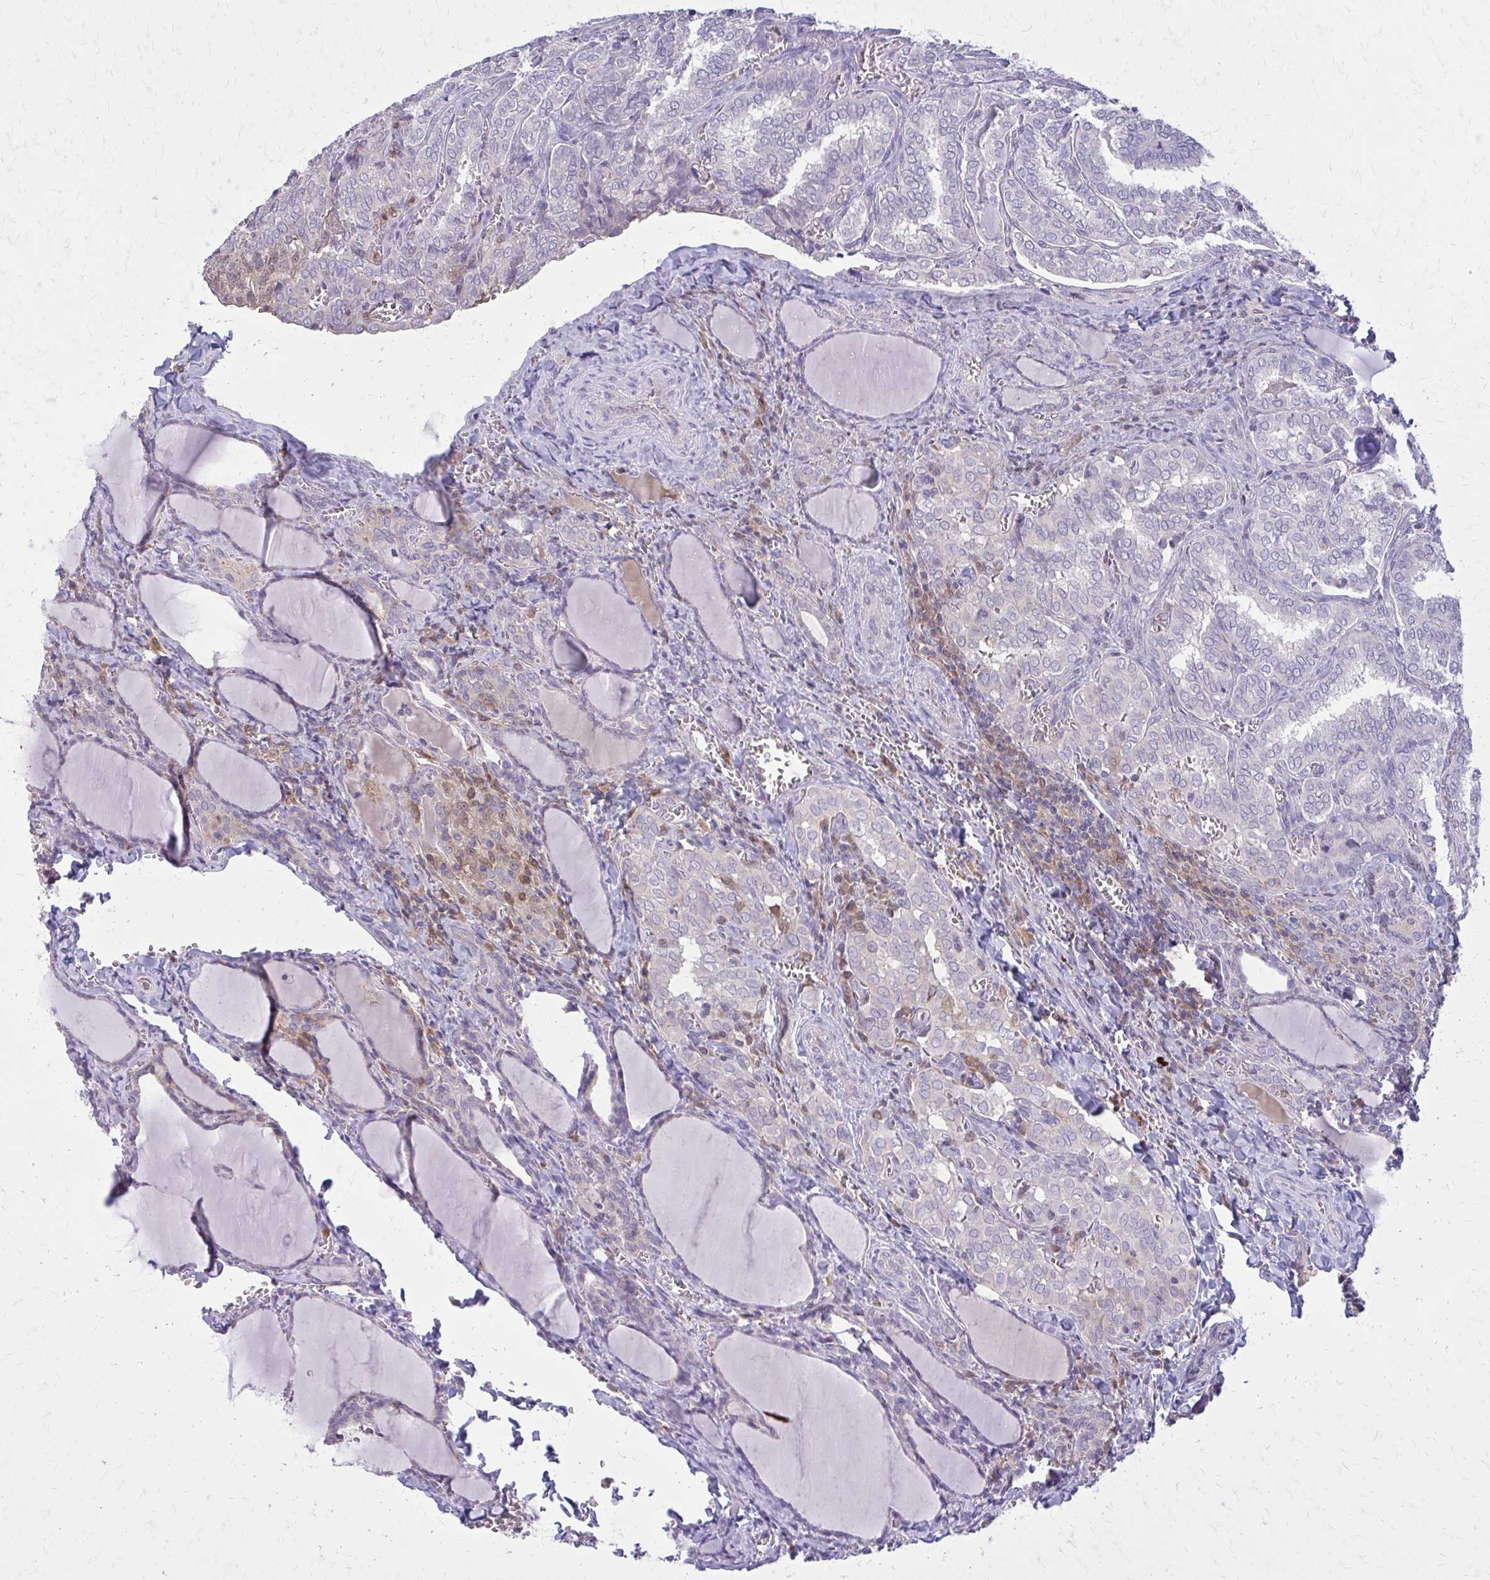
{"staining": {"intensity": "negative", "quantity": "none", "location": "none"}, "tissue": "thyroid cancer", "cell_type": "Tumor cells", "image_type": "cancer", "snomed": [{"axis": "morphology", "description": "Papillary adenocarcinoma, NOS"}, {"axis": "topography", "description": "Thyroid gland"}], "caption": "The IHC micrograph has no significant positivity in tumor cells of thyroid cancer (papillary adenocarcinoma) tissue. Brightfield microscopy of immunohistochemistry (IHC) stained with DAB (3,3'-diaminobenzidine) (brown) and hematoxylin (blue), captured at high magnification.", "gene": "NRBF2", "patient": {"sex": "female", "age": 30}}